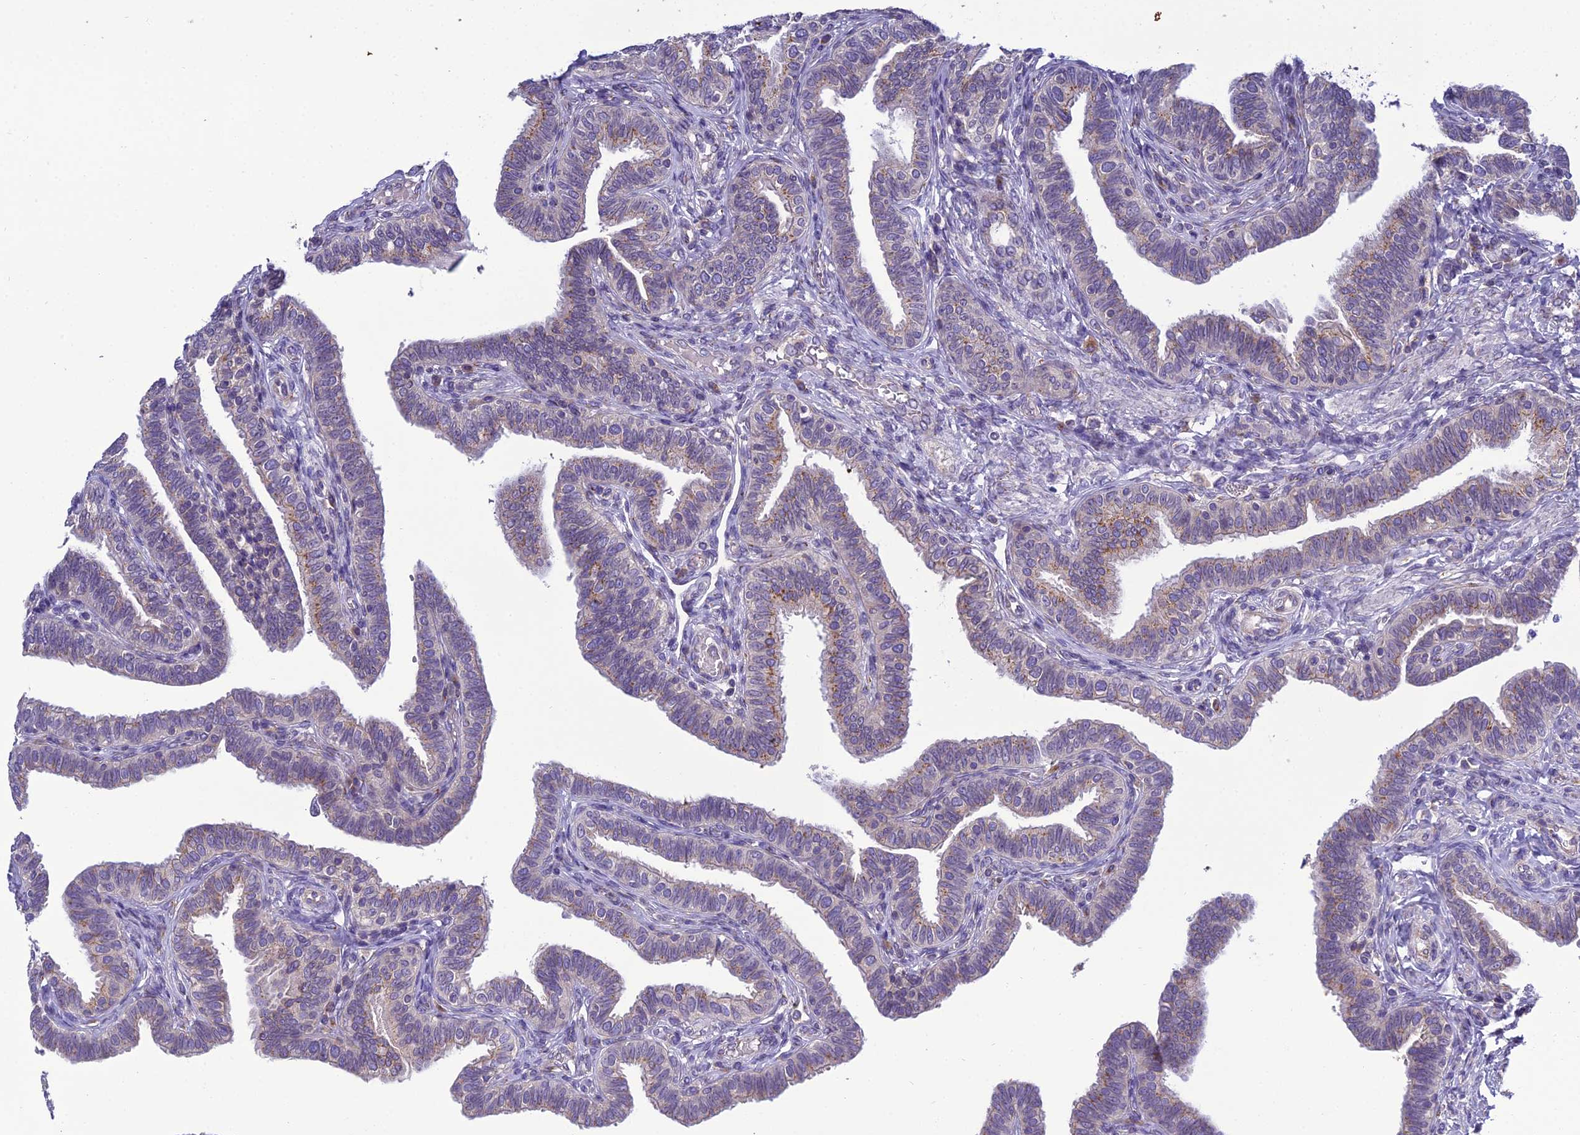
{"staining": {"intensity": "moderate", "quantity": "25%-75%", "location": "cytoplasmic/membranous"}, "tissue": "fallopian tube", "cell_type": "Glandular cells", "image_type": "normal", "snomed": [{"axis": "morphology", "description": "Normal tissue, NOS"}, {"axis": "topography", "description": "Fallopian tube"}], "caption": "Glandular cells demonstrate medium levels of moderate cytoplasmic/membranous positivity in approximately 25%-75% of cells in unremarkable fallopian tube.", "gene": "GOLPH3", "patient": {"sex": "female", "age": 39}}